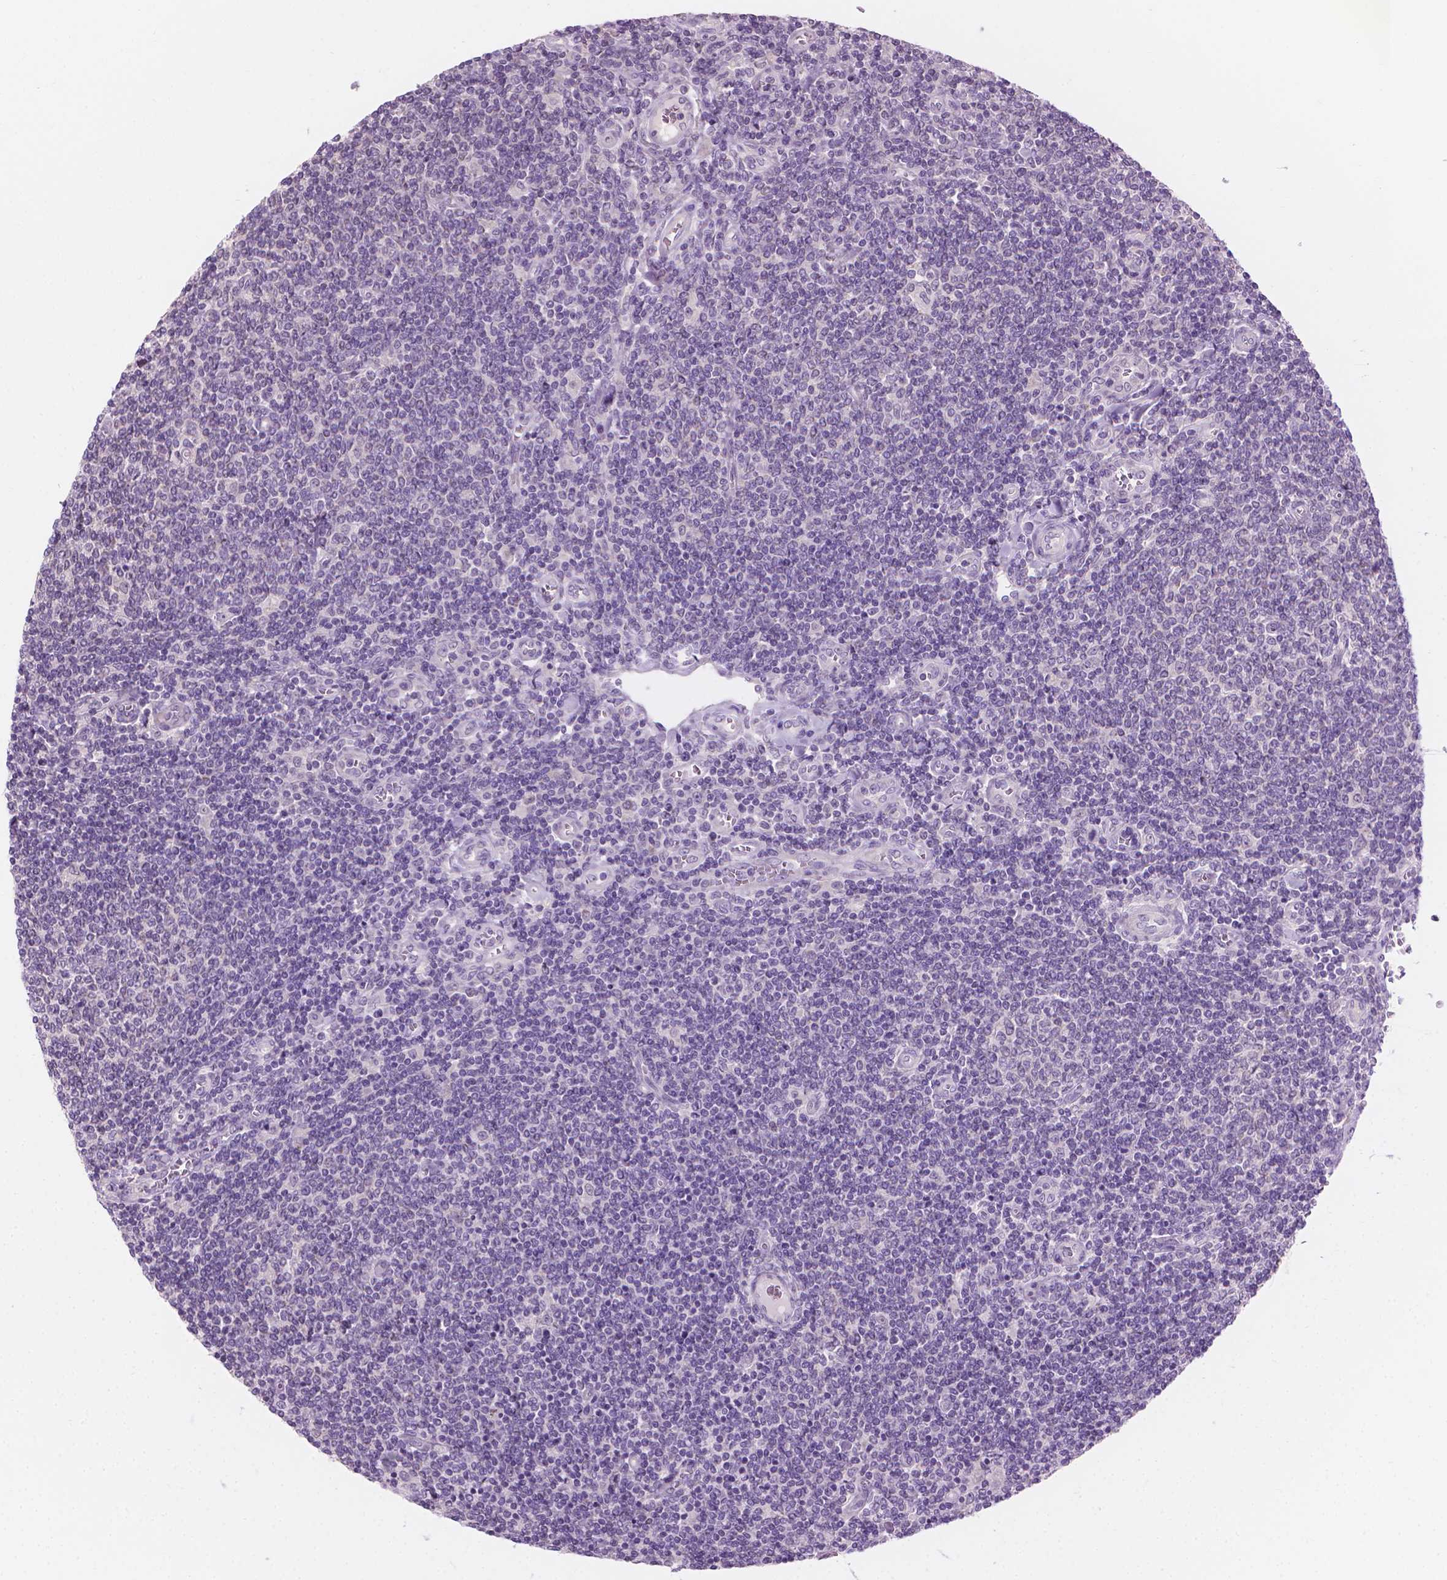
{"staining": {"intensity": "negative", "quantity": "none", "location": "none"}, "tissue": "lymphoma", "cell_type": "Tumor cells", "image_type": "cancer", "snomed": [{"axis": "morphology", "description": "Malignant lymphoma, non-Hodgkin's type, Low grade"}, {"axis": "topography", "description": "Lymph node"}], "caption": "IHC of malignant lymphoma, non-Hodgkin's type (low-grade) displays no positivity in tumor cells. Brightfield microscopy of immunohistochemistry stained with DAB (3,3'-diaminobenzidine) (brown) and hematoxylin (blue), captured at high magnification.", "gene": "CFAP126", "patient": {"sex": "male", "age": 52}}